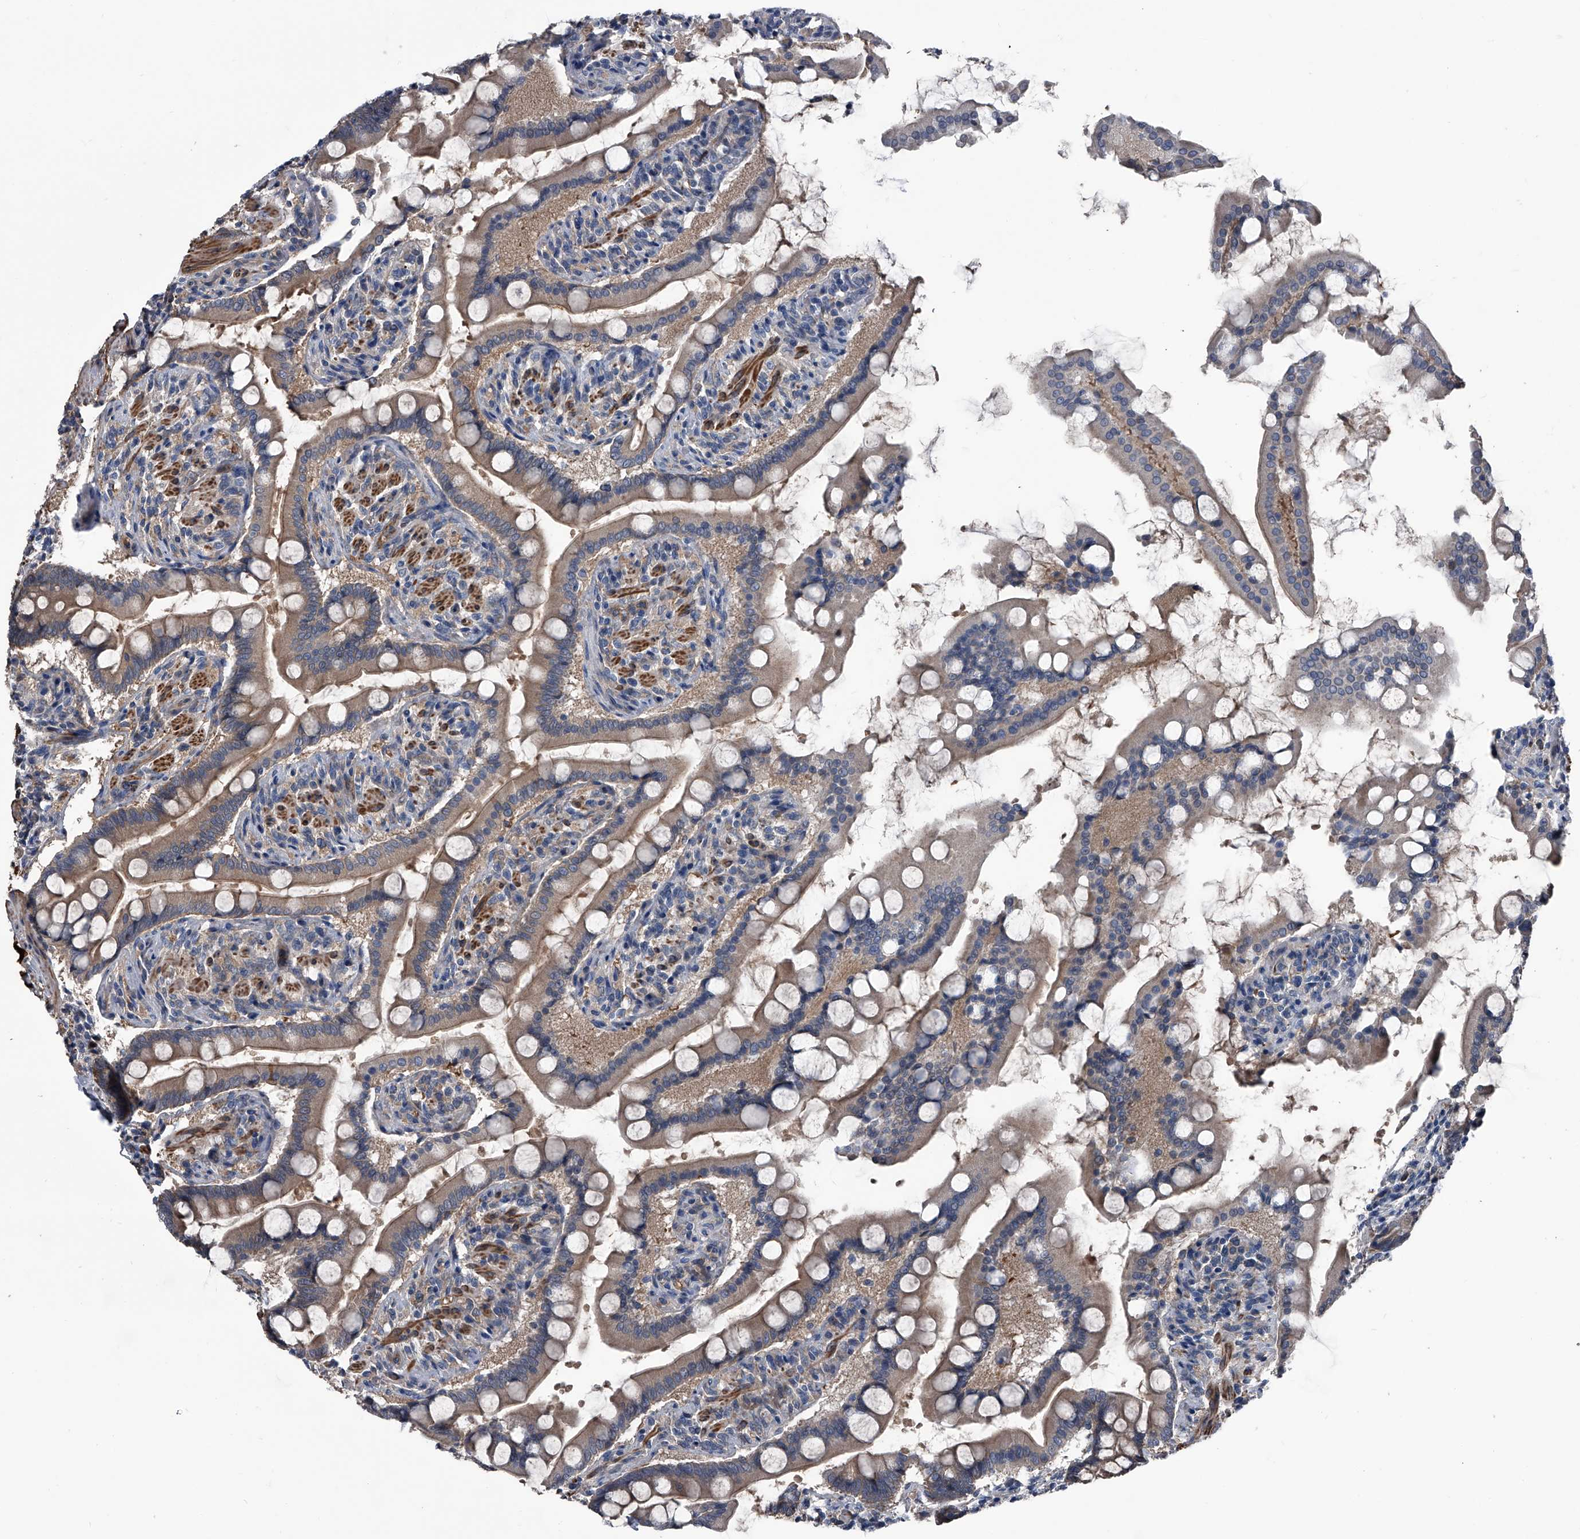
{"staining": {"intensity": "moderate", "quantity": ">75%", "location": "cytoplasmic/membranous"}, "tissue": "small intestine", "cell_type": "Glandular cells", "image_type": "normal", "snomed": [{"axis": "morphology", "description": "Normal tissue, NOS"}, {"axis": "topography", "description": "Small intestine"}], "caption": "The photomicrograph shows staining of benign small intestine, revealing moderate cytoplasmic/membranous protein expression (brown color) within glandular cells.", "gene": "KIF13A", "patient": {"sex": "male", "age": 41}}